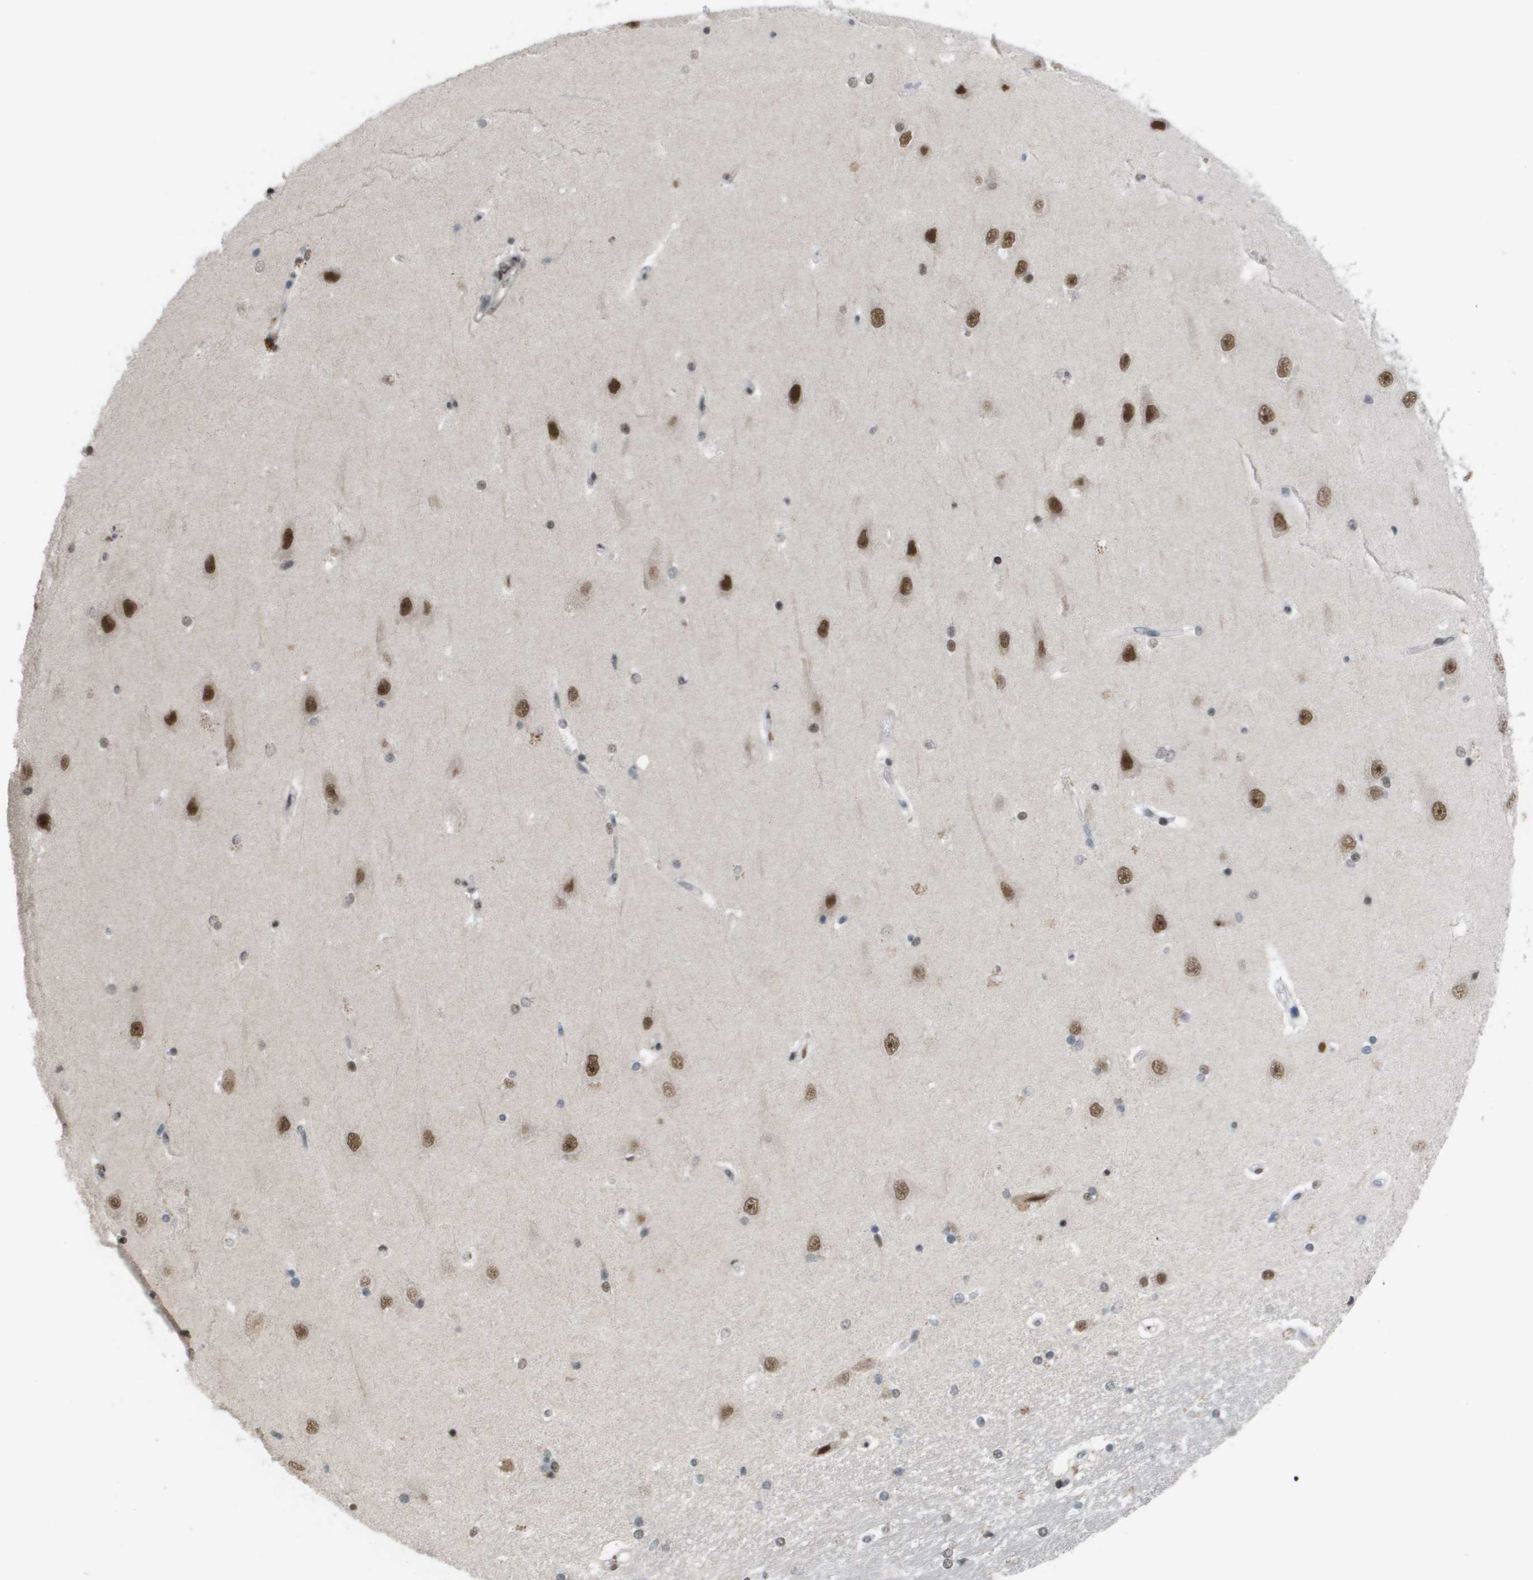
{"staining": {"intensity": "strong", "quantity": "25%-75%", "location": "nuclear"}, "tissue": "hippocampus", "cell_type": "Glial cells", "image_type": "normal", "snomed": [{"axis": "morphology", "description": "Normal tissue, NOS"}, {"axis": "topography", "description": "Hippocampus"}], "caption": "Protein analysis of unremarkable hippocampus demonstrates strong nuclear expression in about 25%-75% of glial cells.", "gene": "CDT1", "patient": {"sex": "male", "age": 45}}